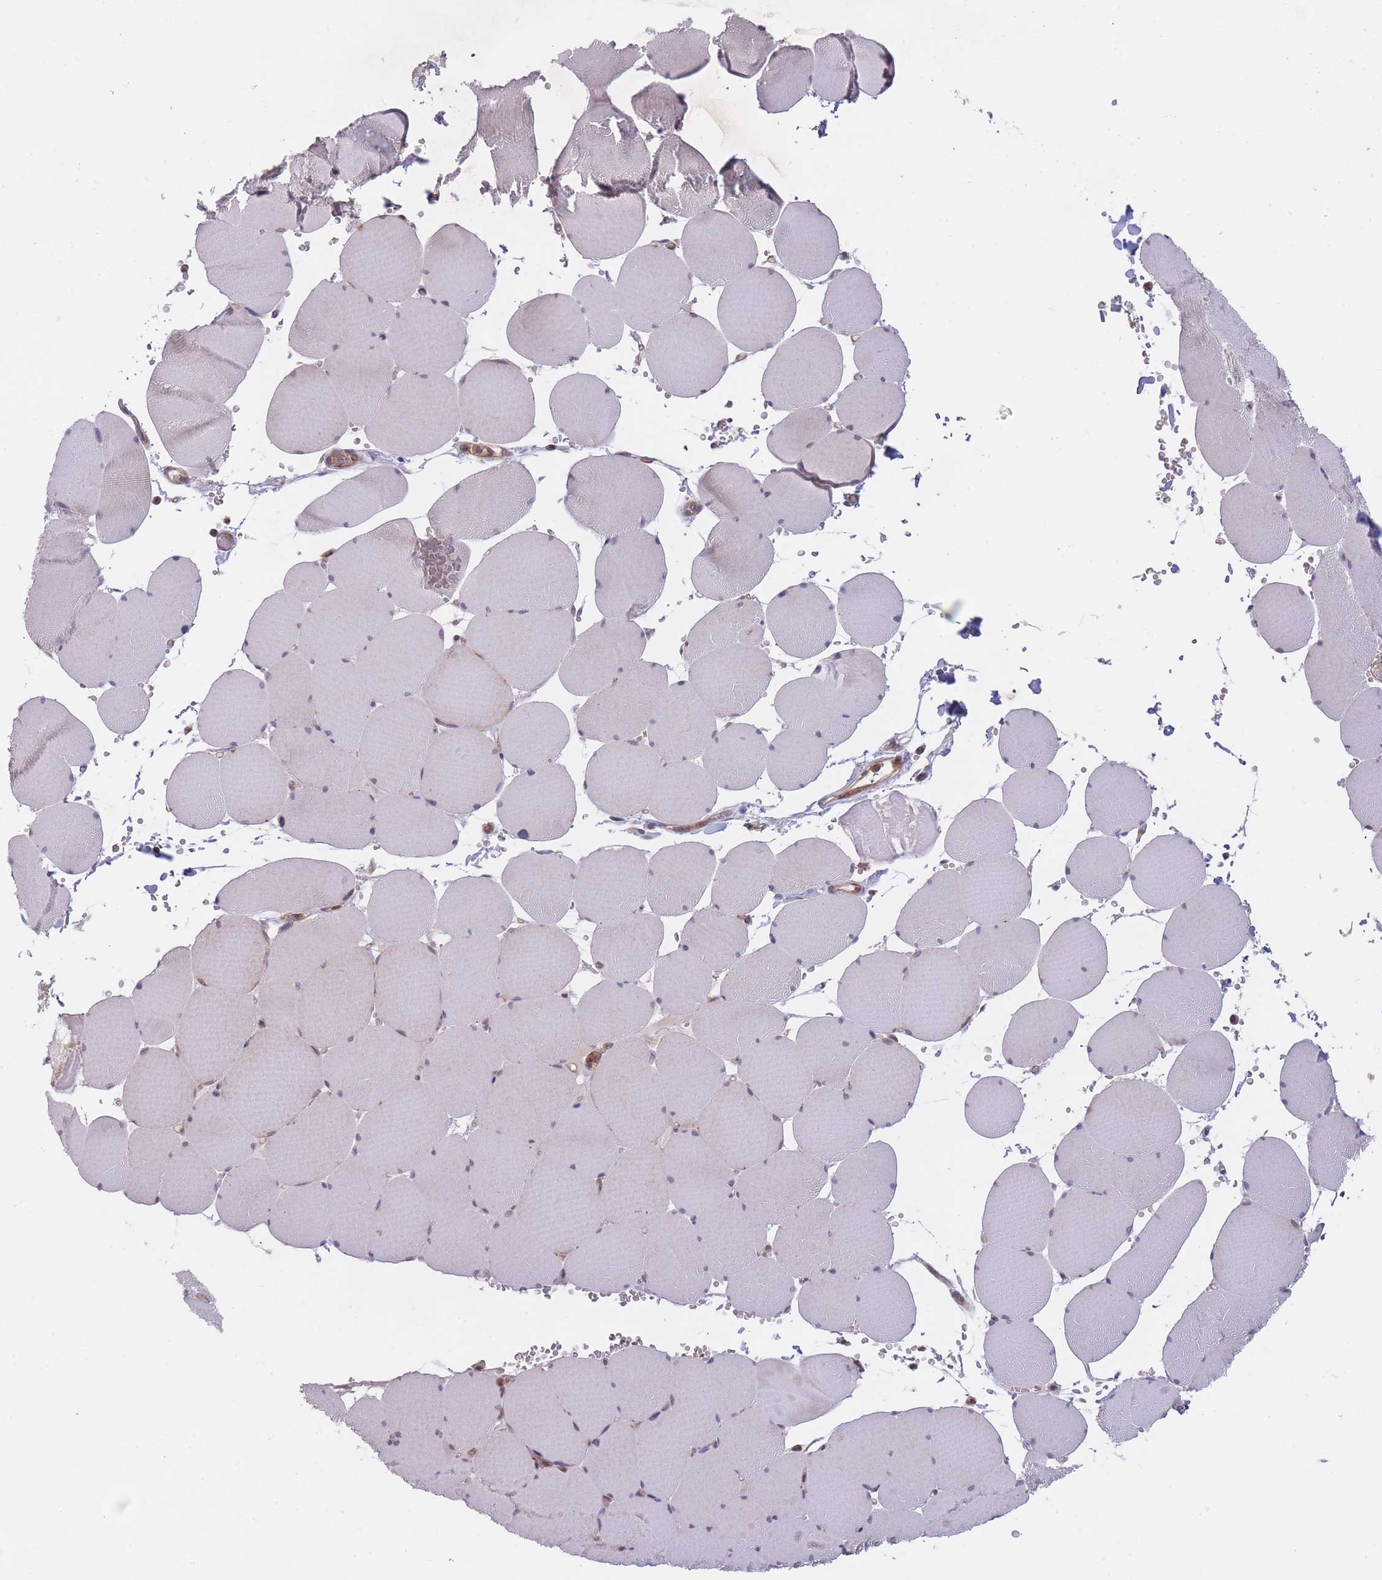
{"staining": {"intensity": "weak", "quantity": "<25%", "location": "cytoplasmic/membranous"}, "tissue": "skeletal muscle", "cell_type": "Myocytes", "image_type": "normal", "snomed": [{"axis": "morphology", "description": "Normal tissue, NOS"}, {"axis": "topography", "description": "Skeletal muscle"}, {"axis": "topography", "description": "Head-Neck"}], "caption": "The immunohistochemistry (IHC) histopathology image has no significant expression in myocytes of skeletal muscle.", "gene": "SLC35F5", "patient": {"sex": "male", "age": 66}}